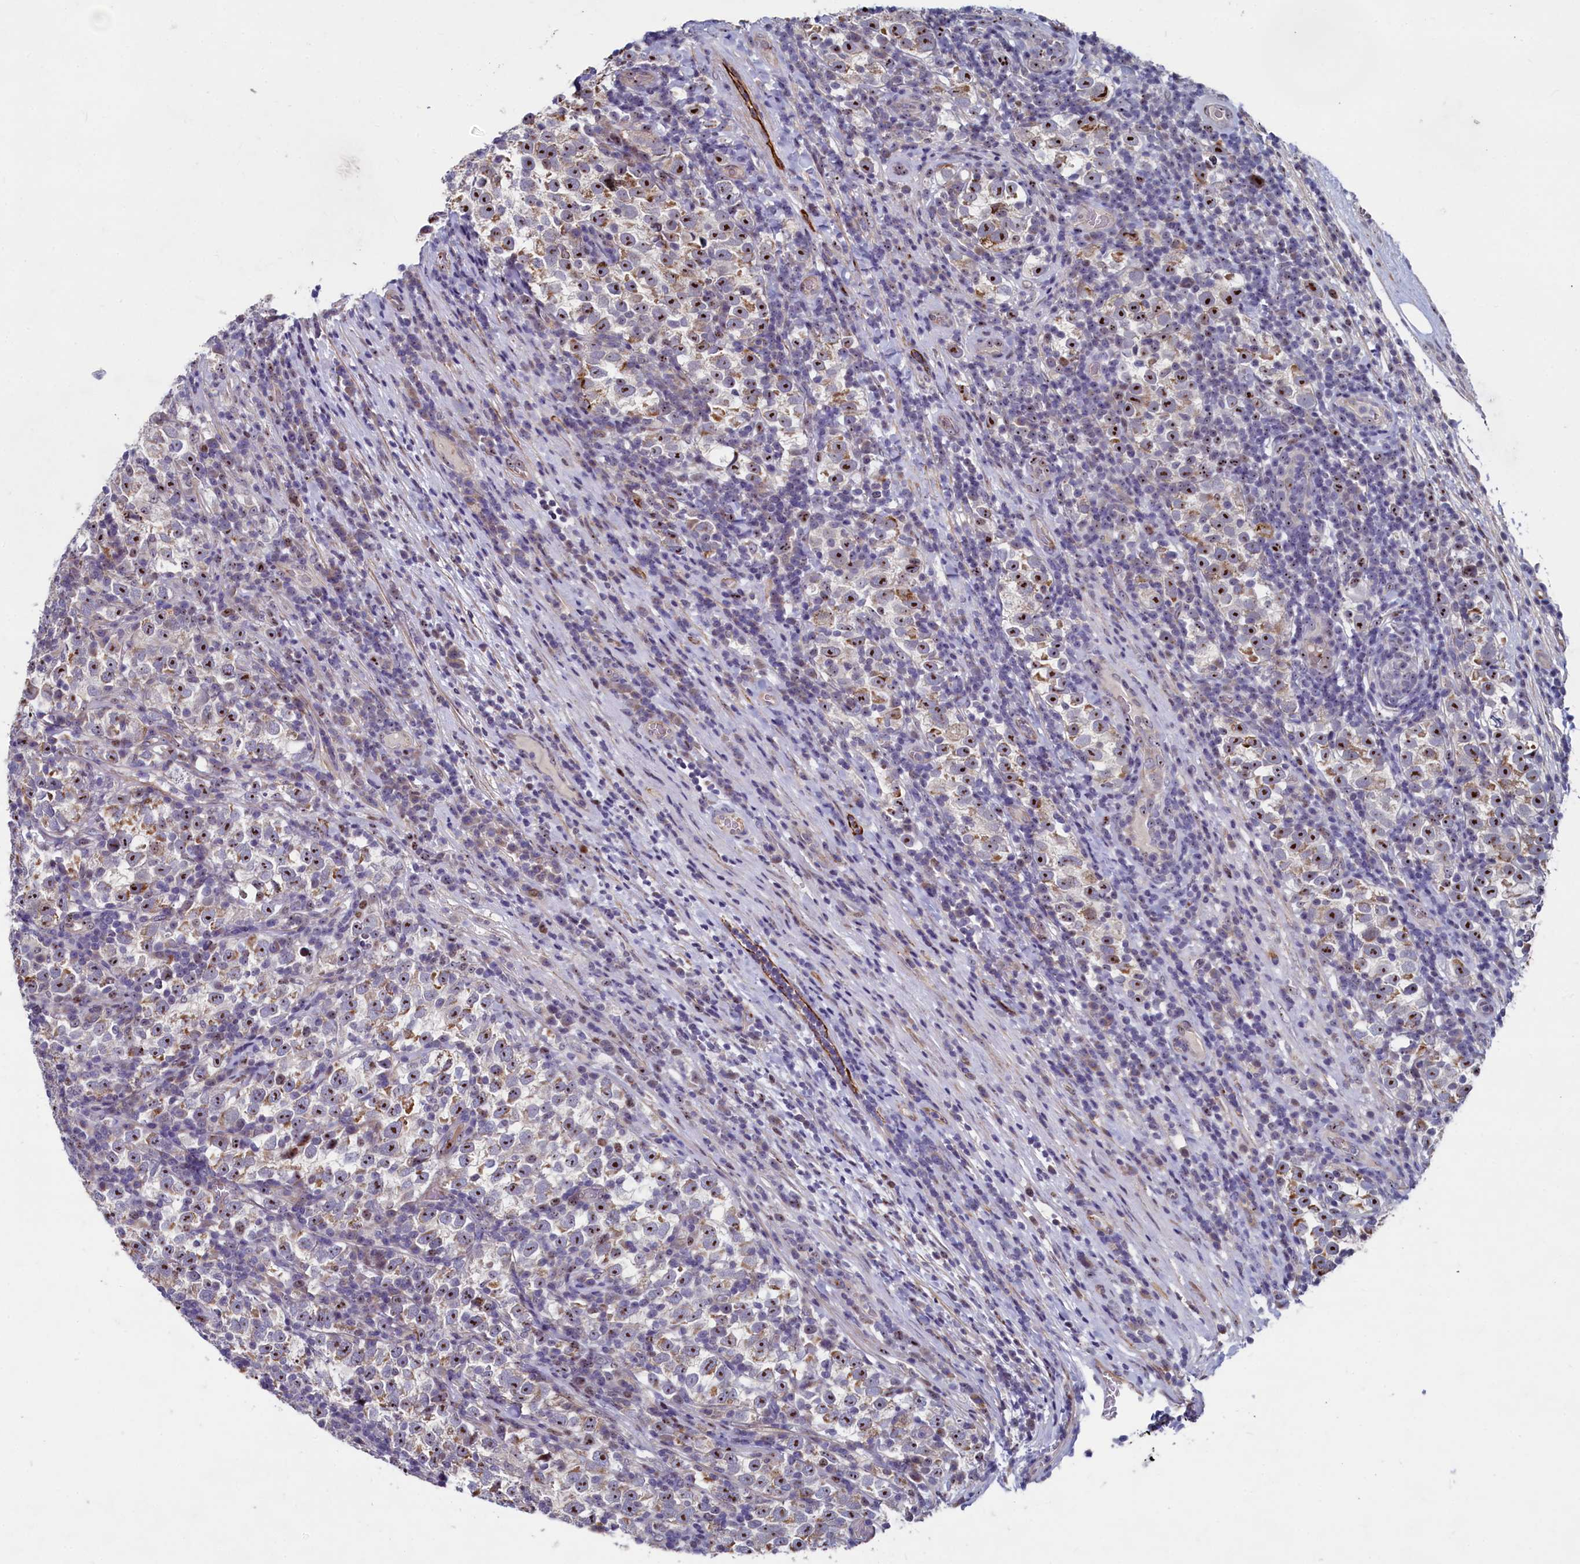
{"staining": {"intensity": "strong", "quantity": ">75%", "location": "nuclear"}, "tissue": "testis cancer", "cell_type": "Tumor cells", "image_type": "cancer", "snomed": [{"axis": "morphology", "description": "Normal tissue, NOS"}, {"axis": "morphology", "description": "Seminoma, NOS"}, {"axis": "topography", "description": "Testis"}], "caption": "Tumor cells display strong nuclear expression in about >75% of cells in testis seminoma. (DAB (3,3'-diaminobenzidine) = brown stain, brightfield microscopy at high magnification).", "gene": "ASXL3", "patient": {"sex": "male", "age": 43}}